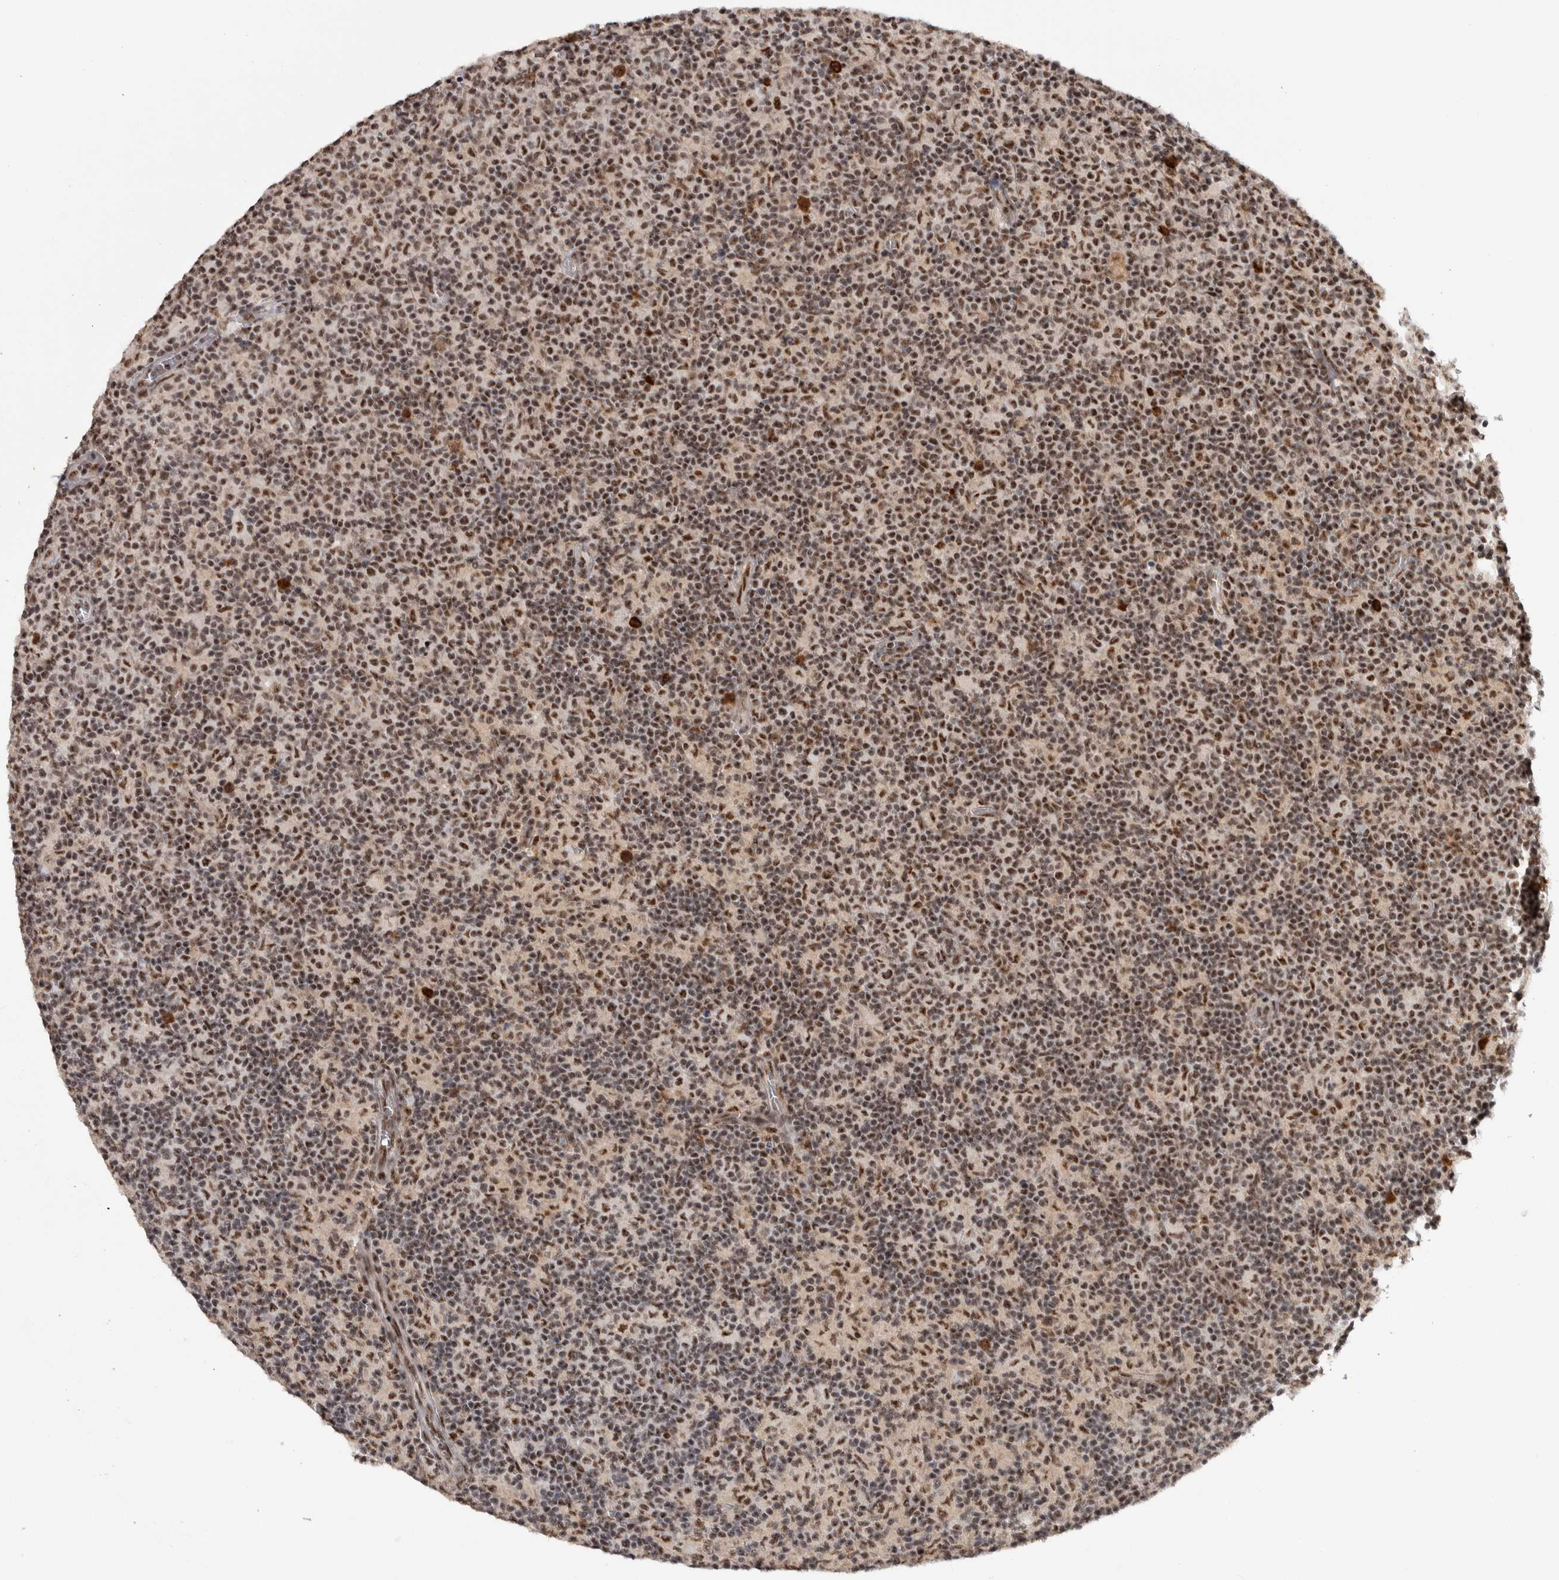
{"staining": {"intensity": "moderate", "quantity": "25%-75%", "location": "nuclear"}, "tissue": "lymph node", "cell_type": "Germinal center cells", "image_type": "normal", "snomed": [{"axis": "morphology", "description": "Normal tissue, NOS"}, {"axis": "morphology", "description": "Inflammation, NOS"}, {"axis": "topography", "description": "Lymph node"}], "caption": "IHC staining of unremarkable lymph node, which displays medium levels of moderate nuclear expression in approximately 25%-75% of germinal center cells indicating moderate nuclear protein positivity. The staining was performed using DAB (brown) for protein detection and nuclei were counterstained in hematoxylin (blue).", "gene": "MKNK1", "patient": {"sex": "male", "age": 55}}